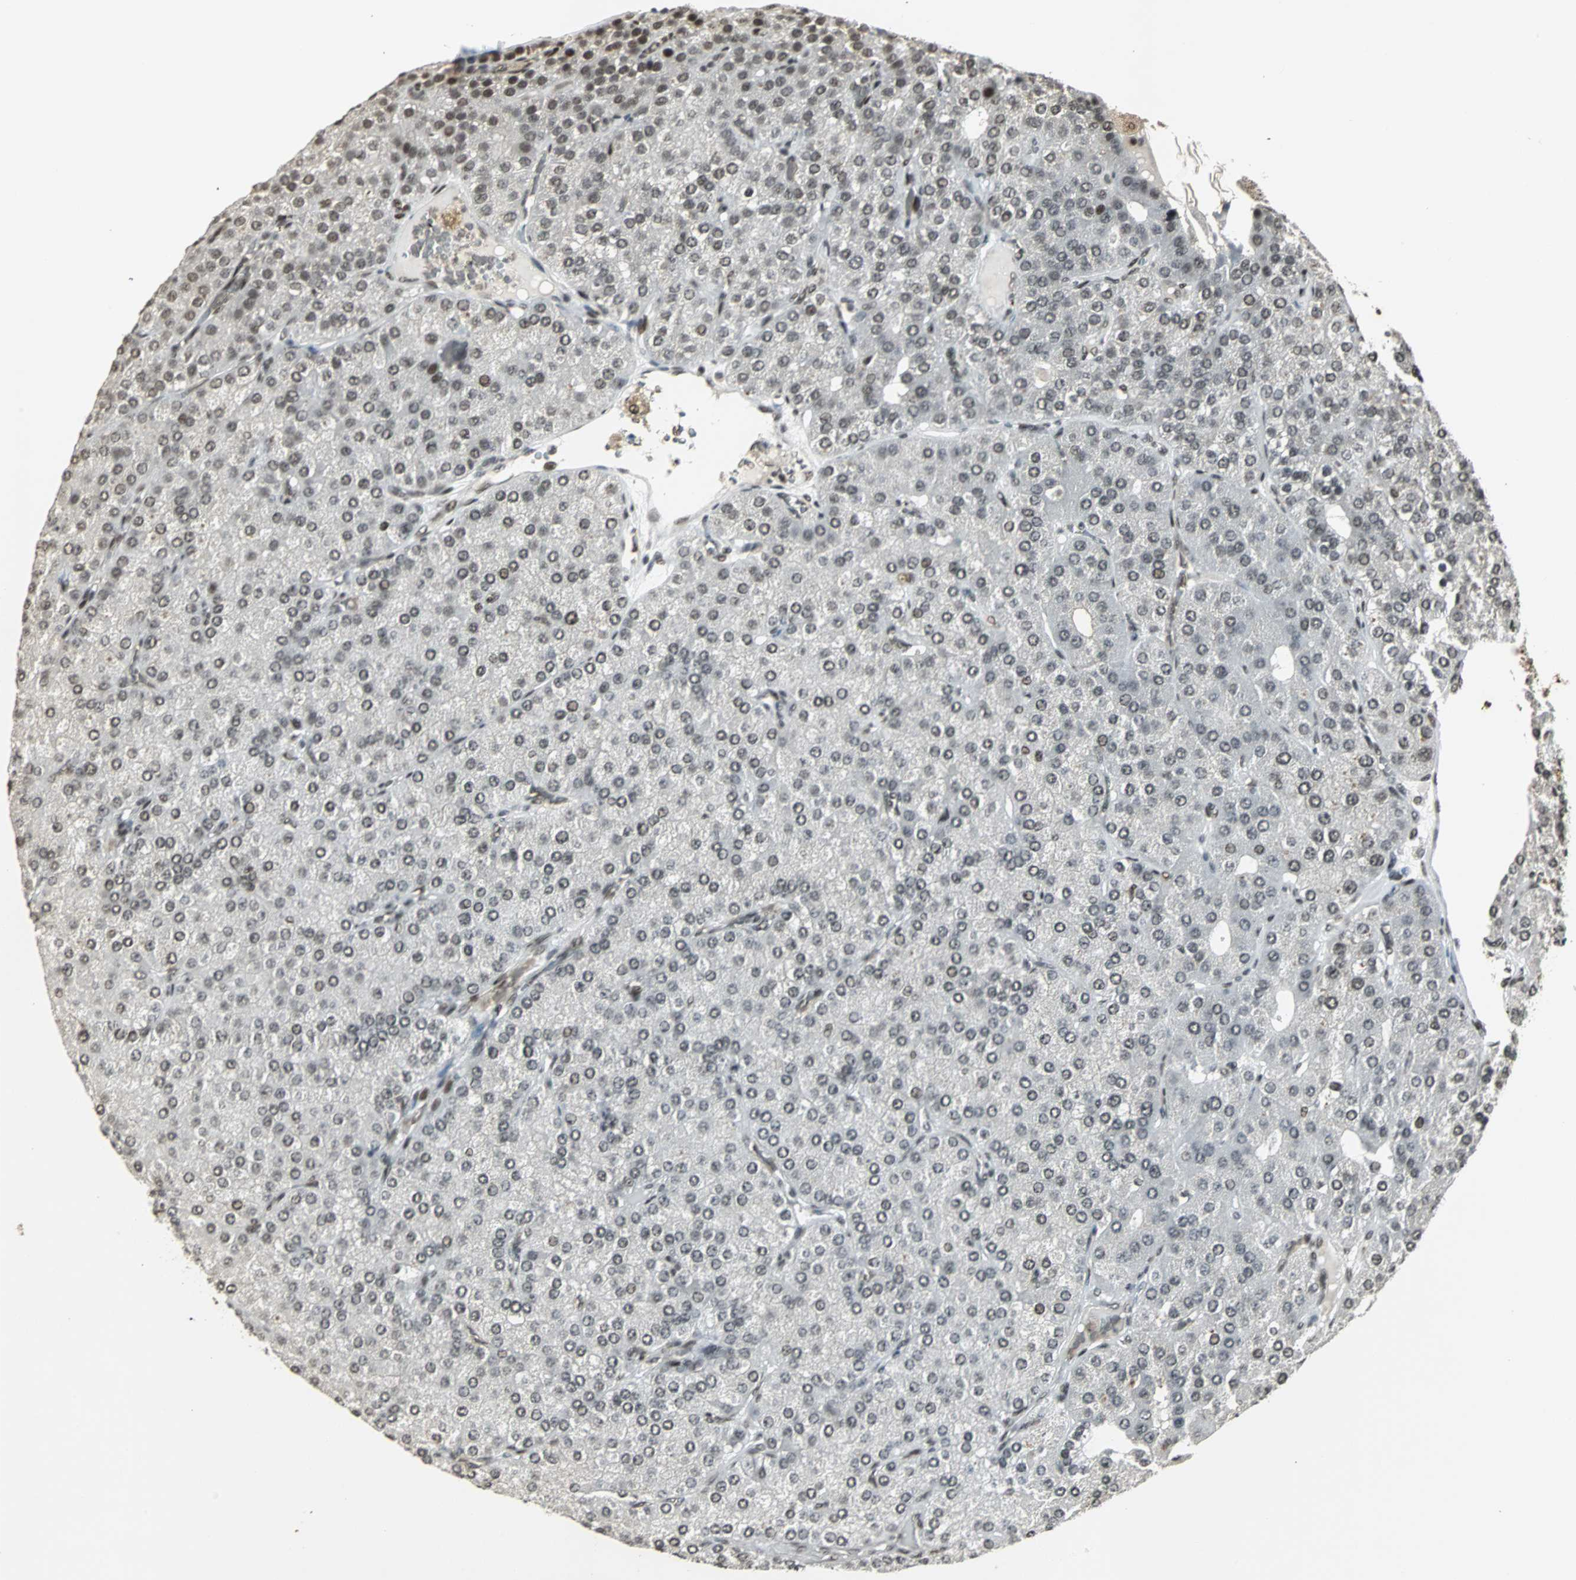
{"staining": {"intensity": "weak", "quantity": "25%-75%", "location": "nuclear"}, "tissue": "parathyroid gland", "cell_type": "Glandular cells", "image_type": "normal", "snomed": [{"axis": "morphology", "description": "Normal tissue, NOS"}, {"axis": "morphology", "description": "Adenoma, NOS"}, {"axis": "topography", "description": "Parathyroid gland"}], "caption": "A high-resolution image shows immunohistochemistry staining of normal parathyroid gland, which demonstrates weak nuclear positivity in approximately 25%-75% of glandular cells.", "gene": "TAF5", "patient": {"sex": "female", "age": 86}}